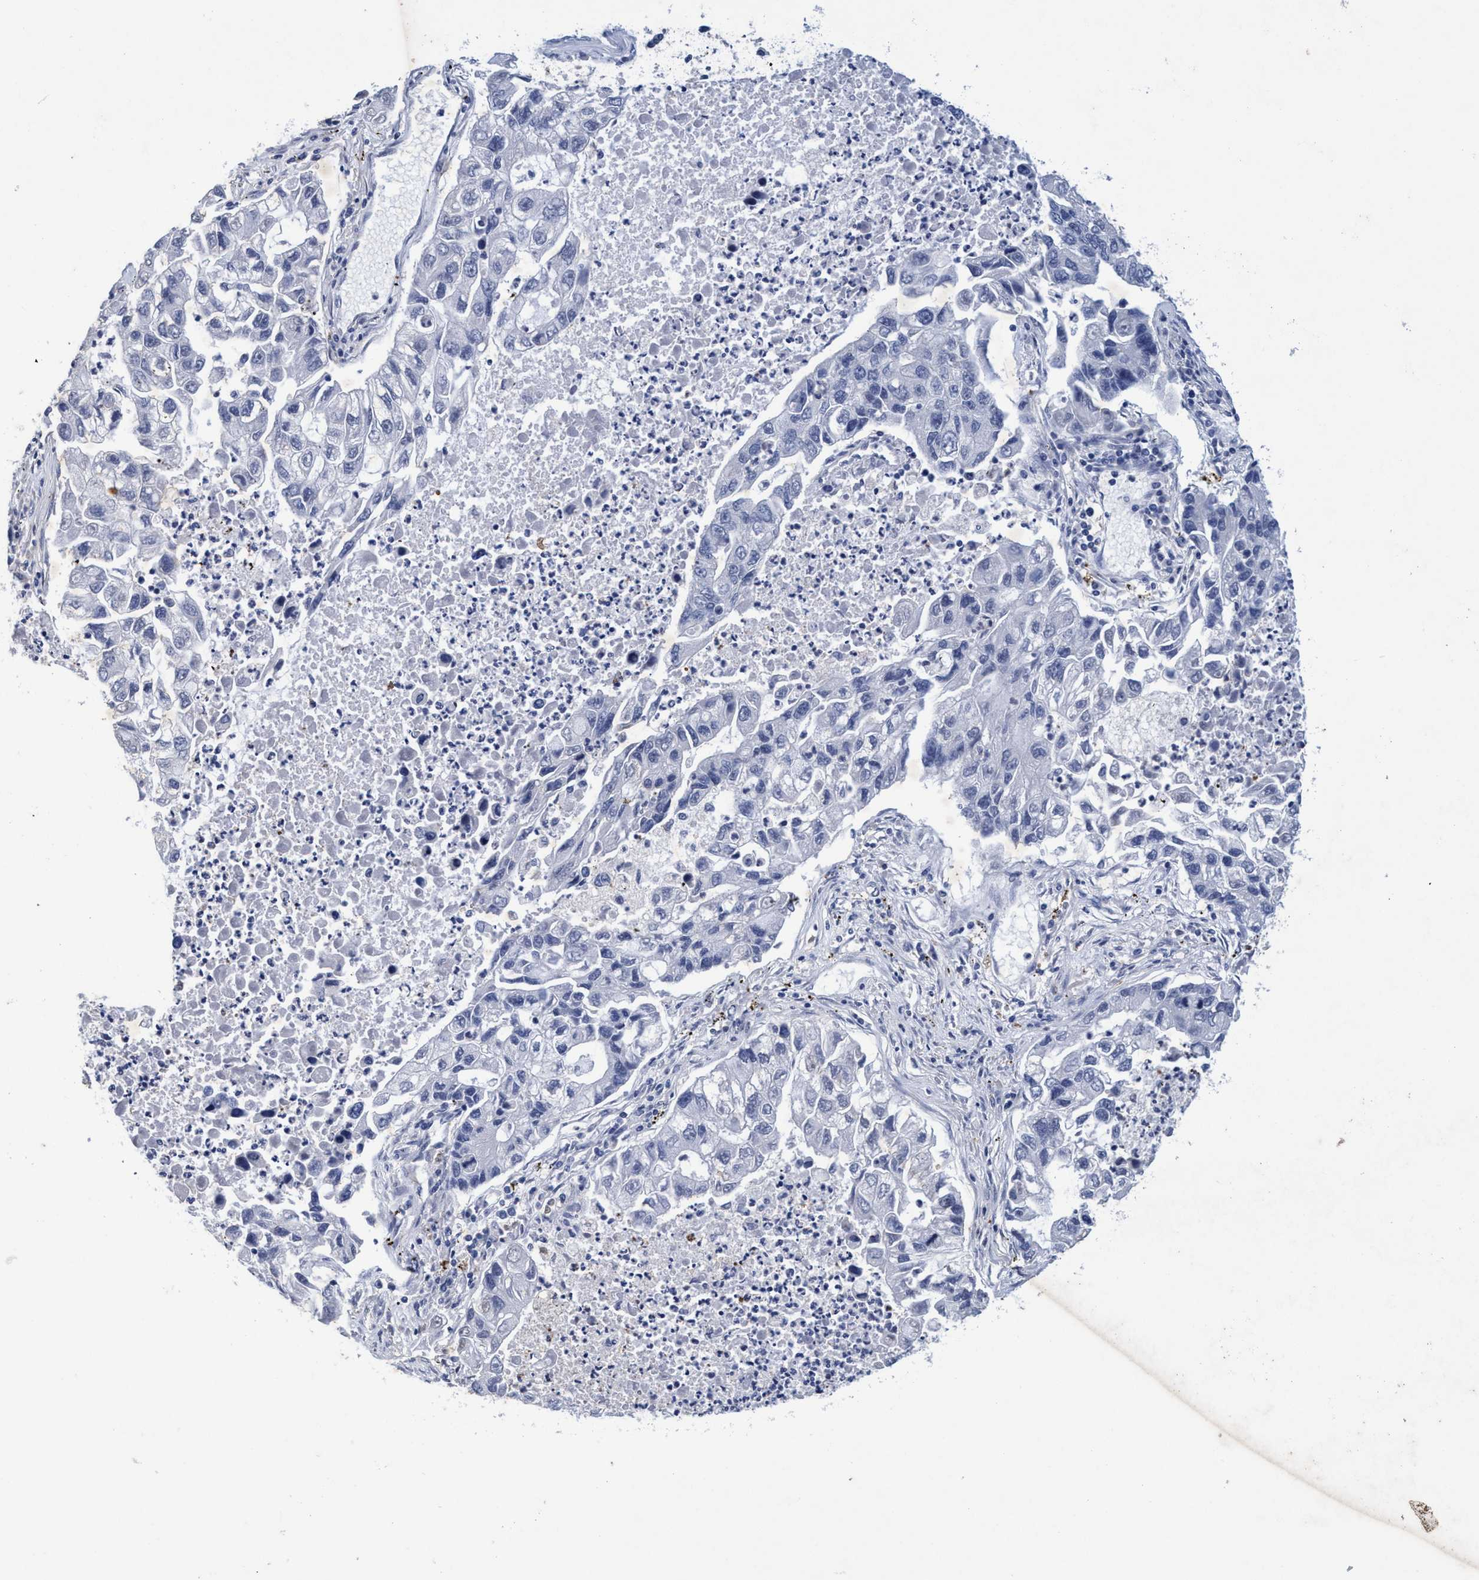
{"staining": {"intensity": "negative", "quantity": "none", "location": "none"}, "tissue": "lung cancer", "cell_type": "Tumor cells", "image_type": "cancer", "snomed": [{"axis": "morphology", "description": "Adenocarcinoma, NOS"}, {"axis": "topography", "description": "Lung"}], "caption": "Tumor cells show no significant protein positivity in lung adenocarcinoma. (DAB IHC visualized using brightfield microscopy, high magnification).", "gene": "GRB14", "patient": {"sex": "female", "age": 51}}